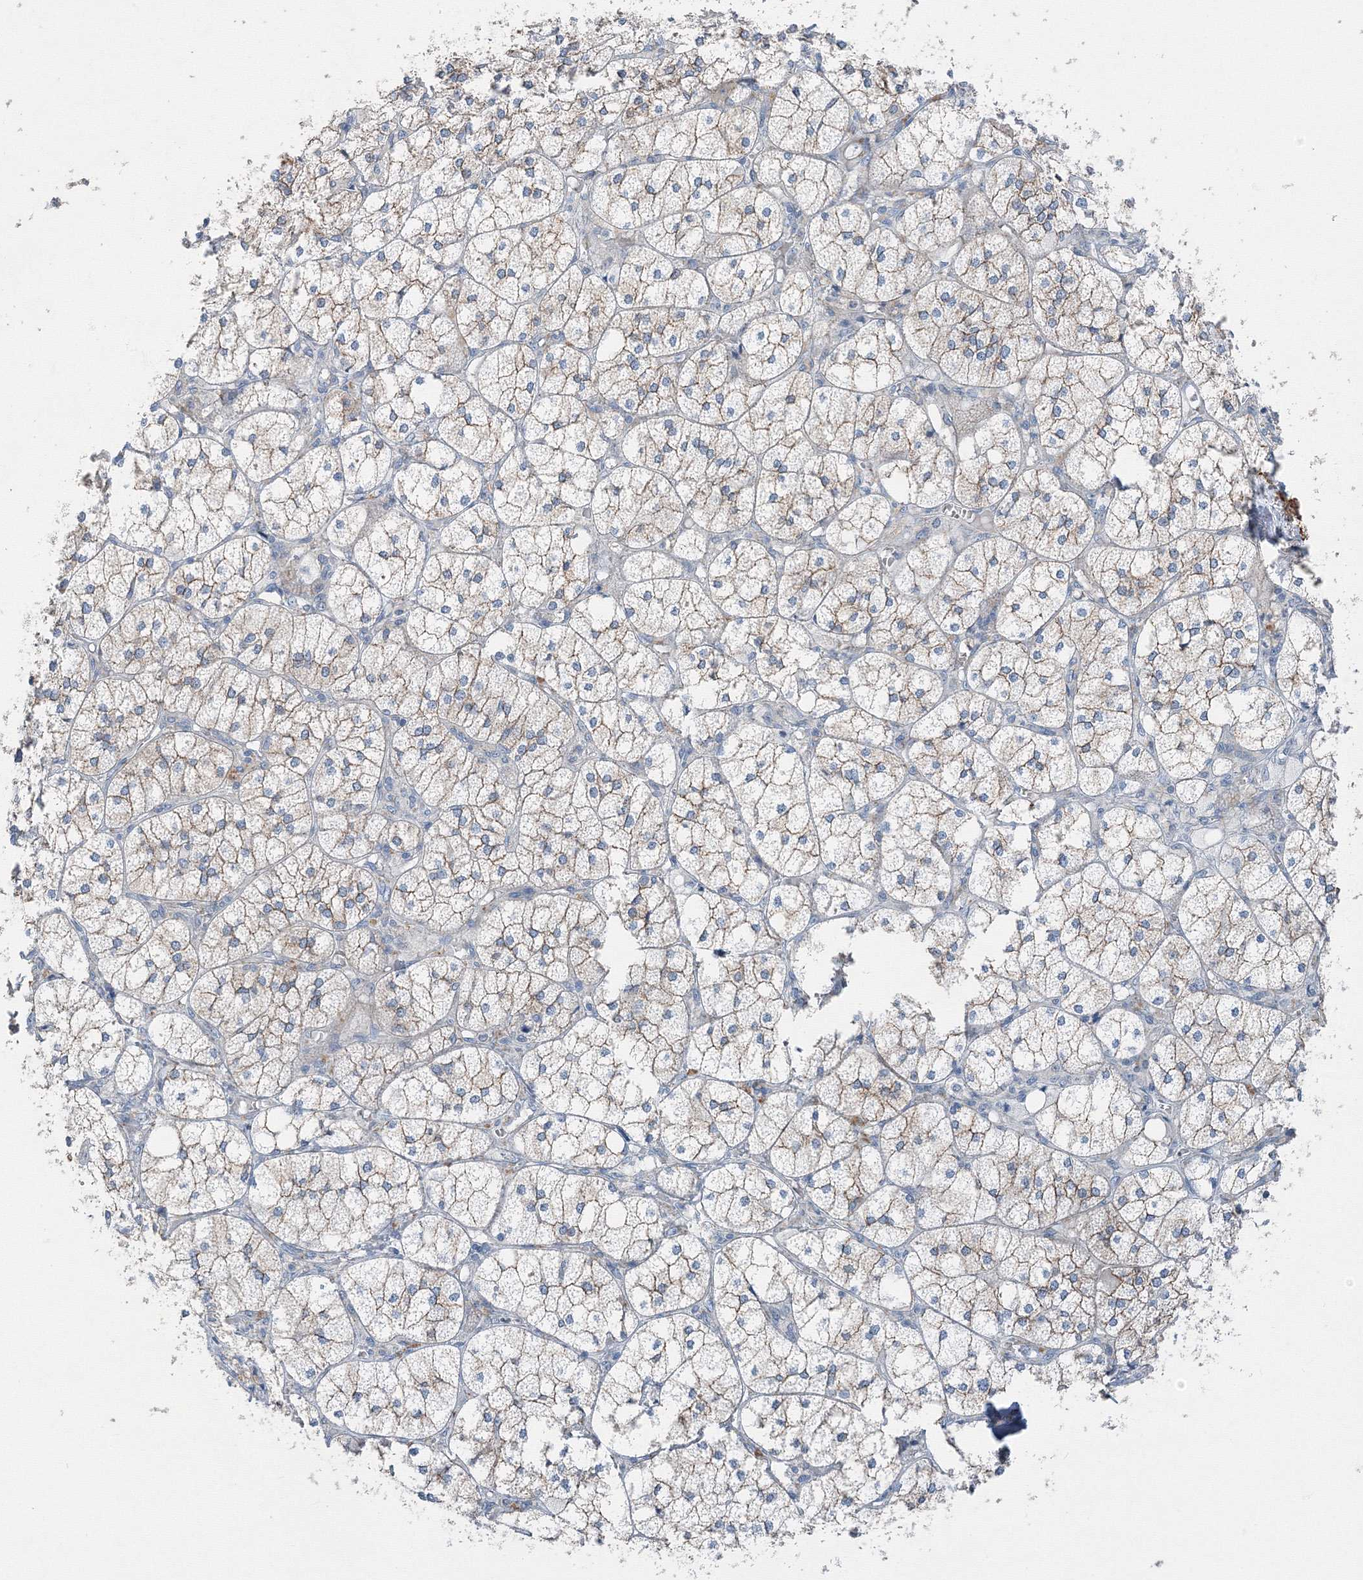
{"staining": {"intensity": "moderate", "quantity": "25%-75%", "location": "cytoplasmic/membranous"}, "tissue": "adrenal gland", "cell_type": "Glandular cells", "image_type": "normal", "snomed": [{"axis": "morphology", "description": "Normal tissue, NOS"}, {"axis": "topography", "description": "Adrenal gland"}], "caption": "This is a histology image of IHC staining of normal adrenal gland, which shows moderate positivity in the cytoplasmic/membranous of glandular cells.", "gene": "AASDH", "patient": {"sex": "female", "age": 61}}